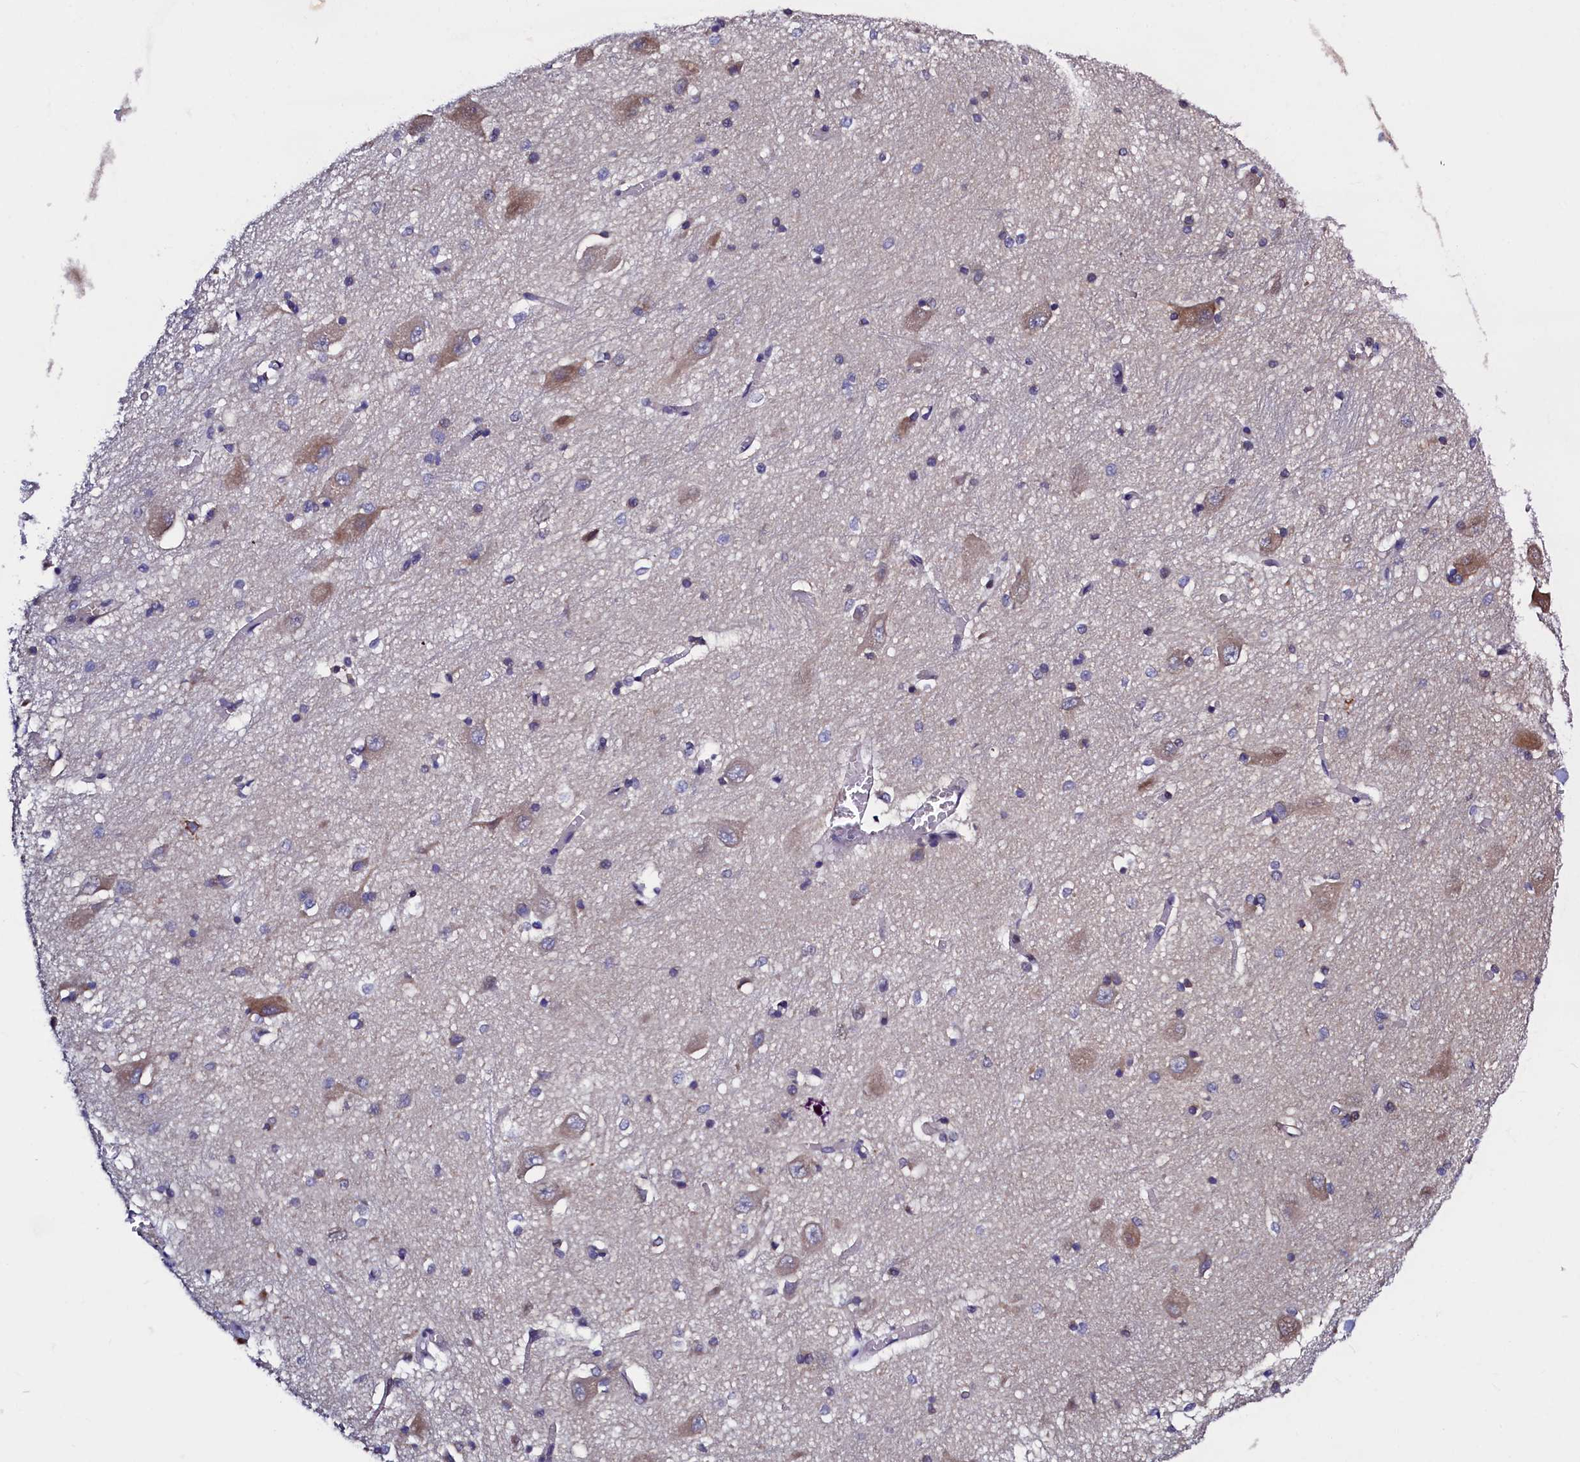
{"staining": {"intensity": "negative", "quantity": "none", "location": "none"}, "tissue": "caudate", "cell_type": "Glial cells", "image_type": "normal", "snomed": [{"axis": "morphology", "description": "Normal tissue, NOS"}, {"axis": "topography", "description": "Lateral ventricle wall"}], "caption": "This histopathology image is of normal caudate stained with immunohistochemistry to label a protein in brown with the nuclei are counter-stained blue. There is no positivity in glial cells. (IHC, brightfield microscopy, high magnification).", "gene": "SLC16A14", "patient": {"sex": "male", "age": 37}}